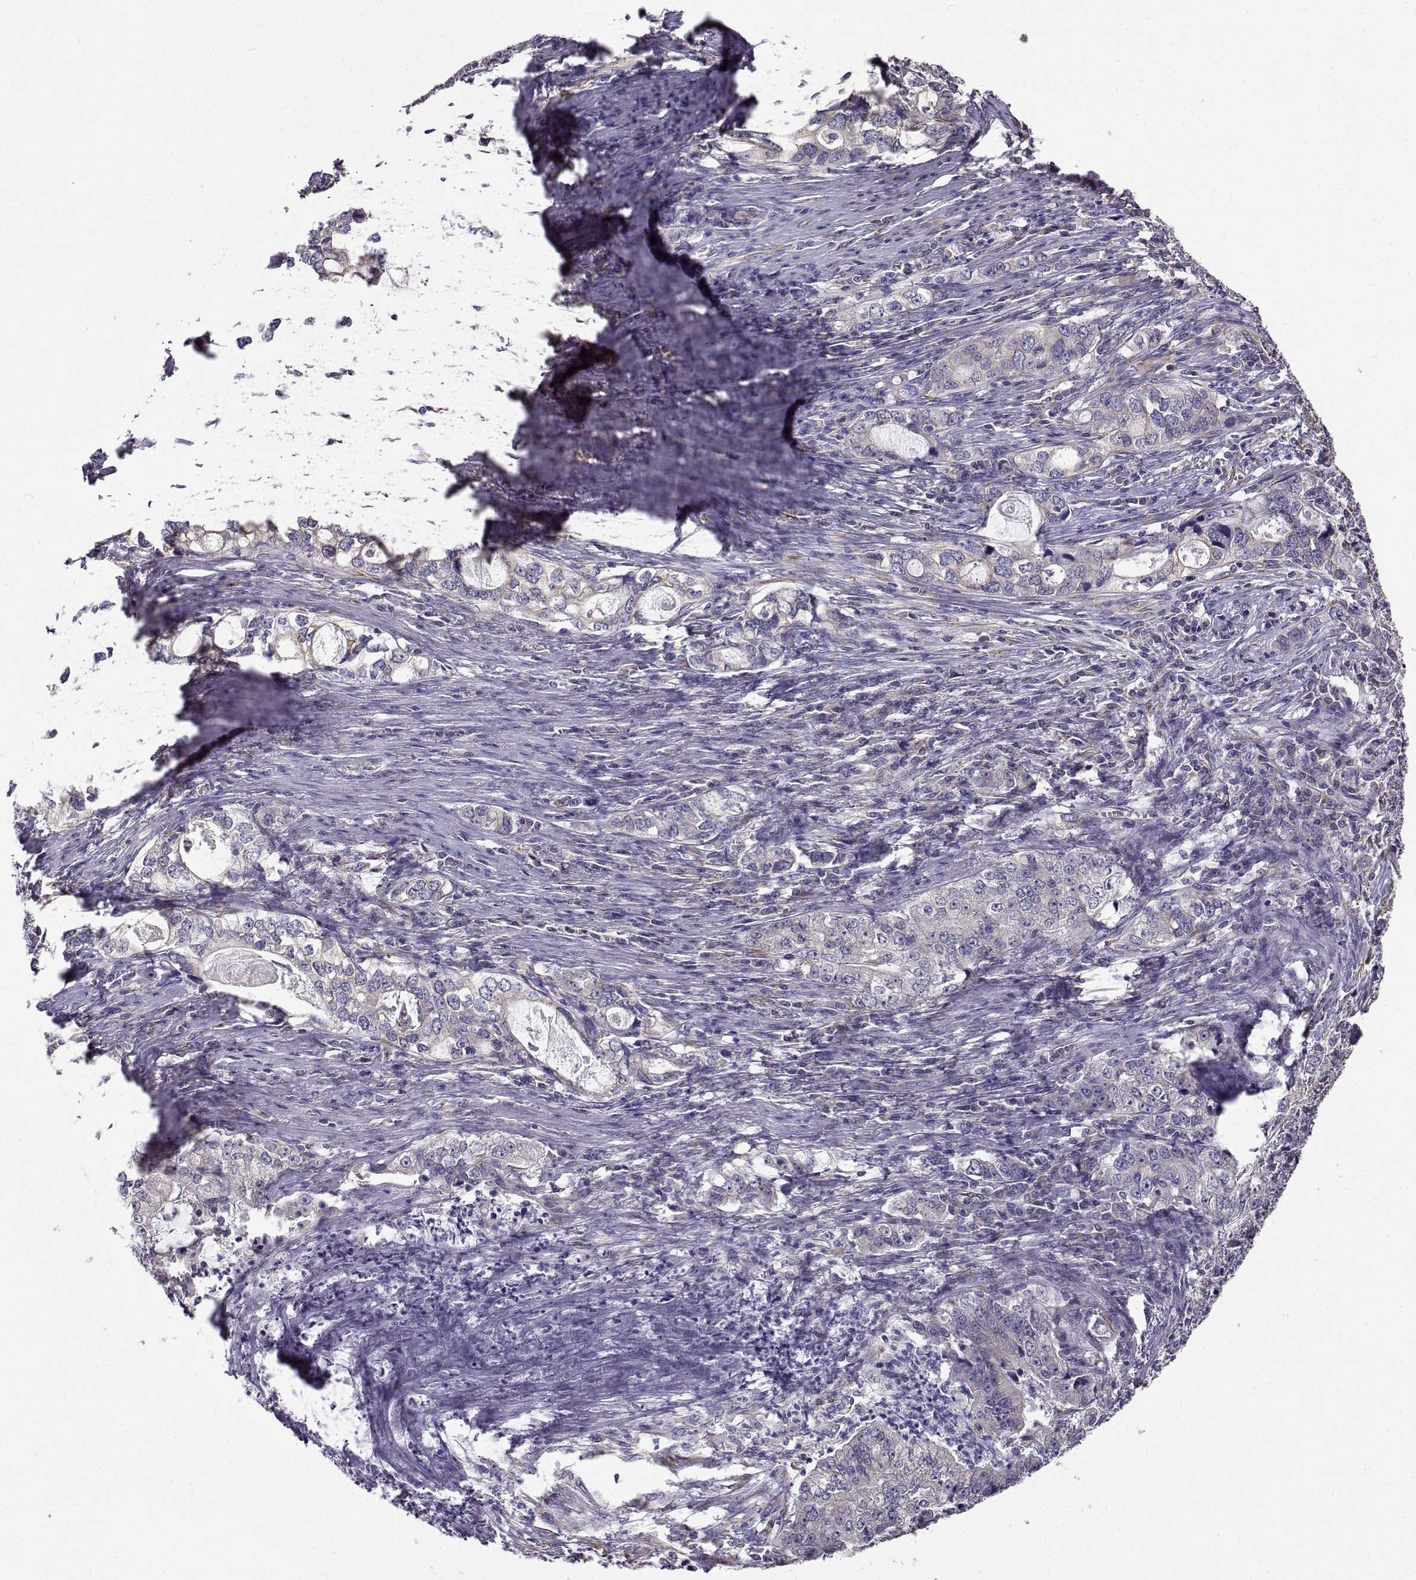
{"staining": {"intensity": "negative", "quantity": "none", "location": "none"}, "tissue": "stomach cancer", "cell_type": "Tumor cells", "image_type": "cancer", "snomed": [{"axis": "morphology", "description": "Adenocarcinoma, NOS"}, {"axis": "topography", "description": "Stomach, lower"}], "caption": "Immunohistochemistry histopathology image of human stomach adenocarcinoma stained for a protein (brown), which reveals no positivity in tumor cells.", "gene": "BEND6", "patient": {"sex": "female", "age": 72}}